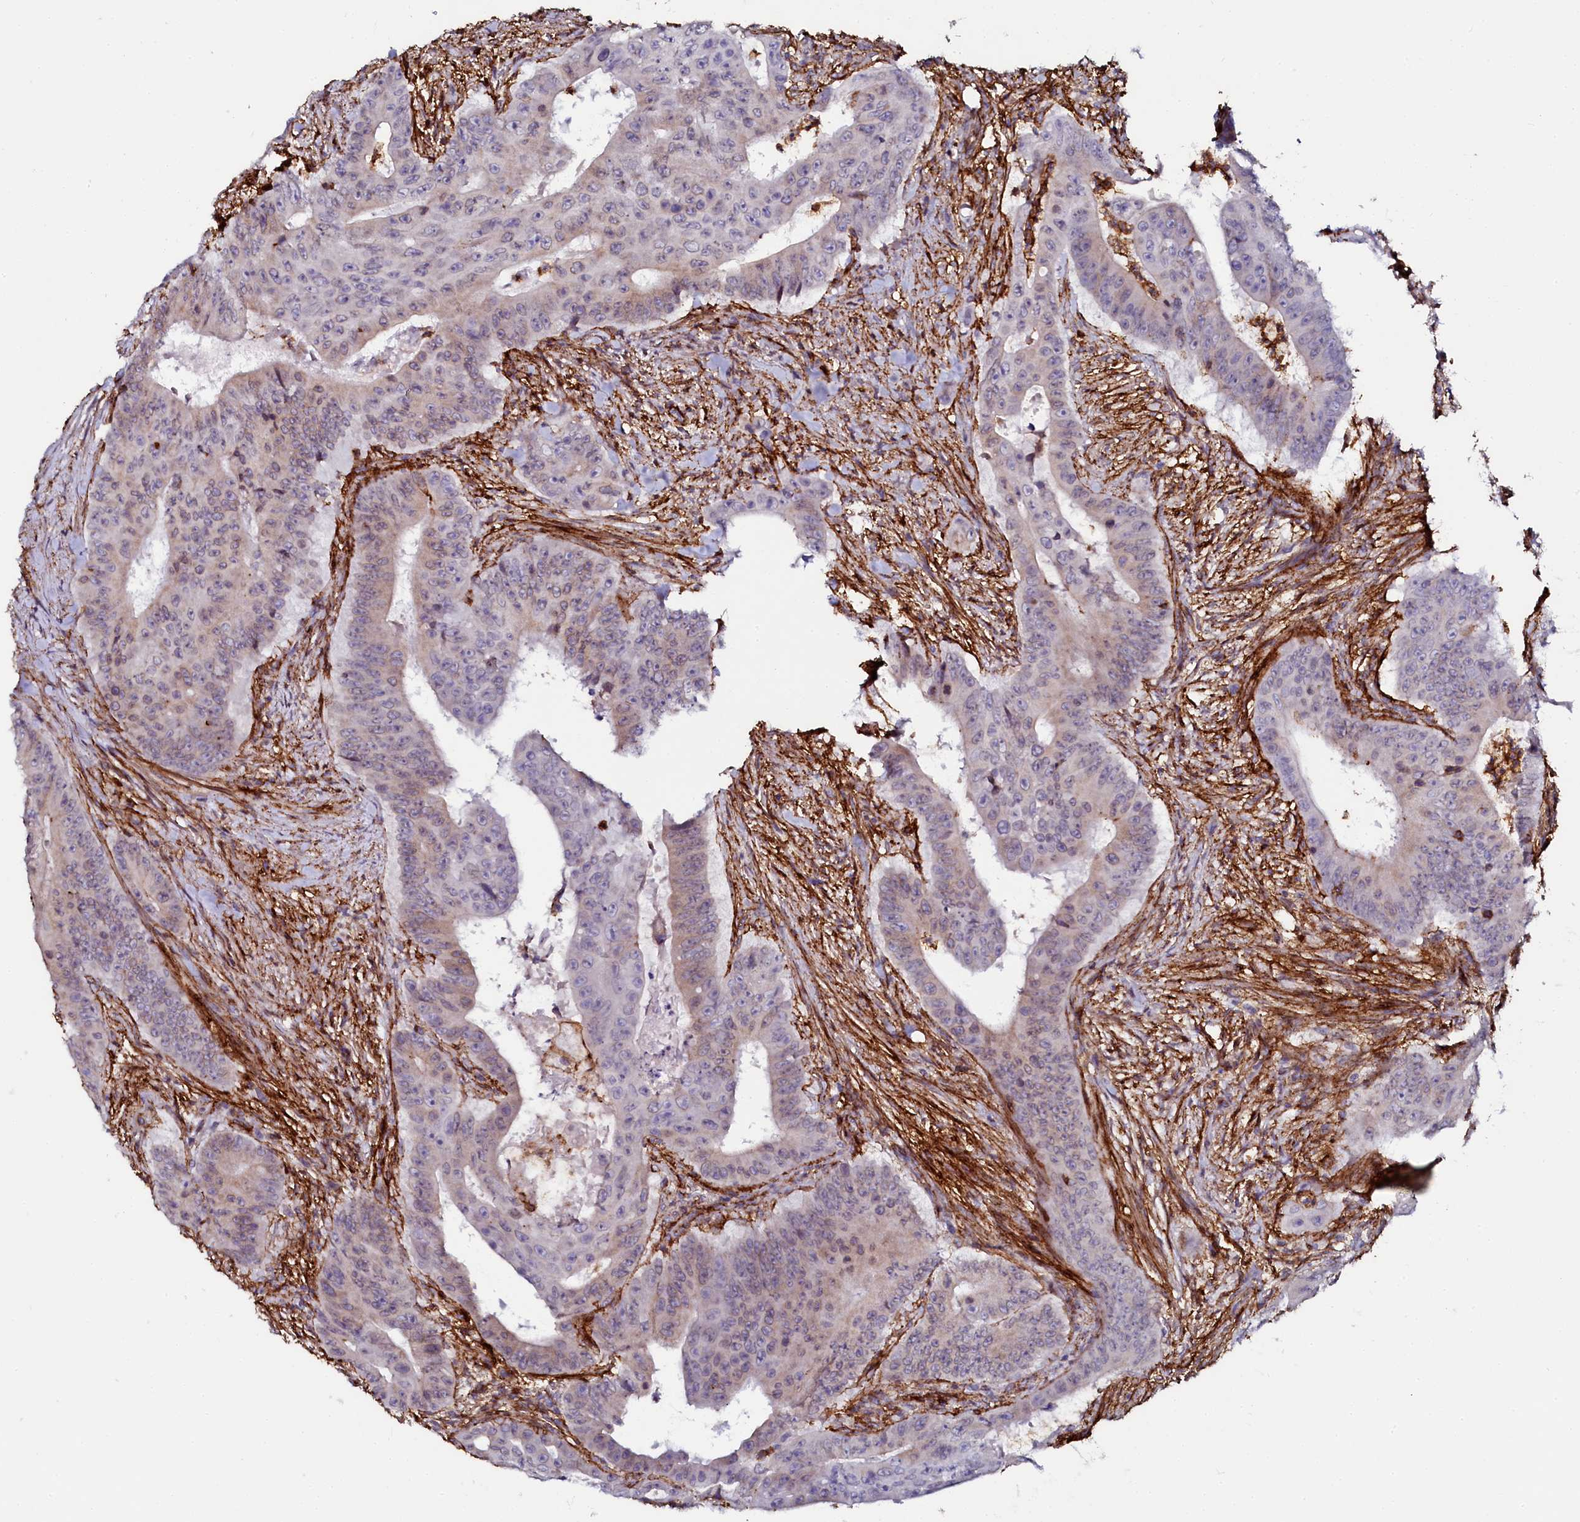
{"staining": {"intensity": "weak", "quantity": "<25%", "location": "nuclear"}, "tissue": "colorectal cancer", "cell_type": "Tumor cells", "image_type": "cancer", "snomed": [{"axis": "morphology", "description": "Adenocarcinoma, NOS"}, {"axis": "topography", "description": "Rectum"}], "caption": "Tumor cells are negative for protein expression in human colorectal cancer.", "gene": "AAAS", "patient": {"sex": "female", "age": 75}}